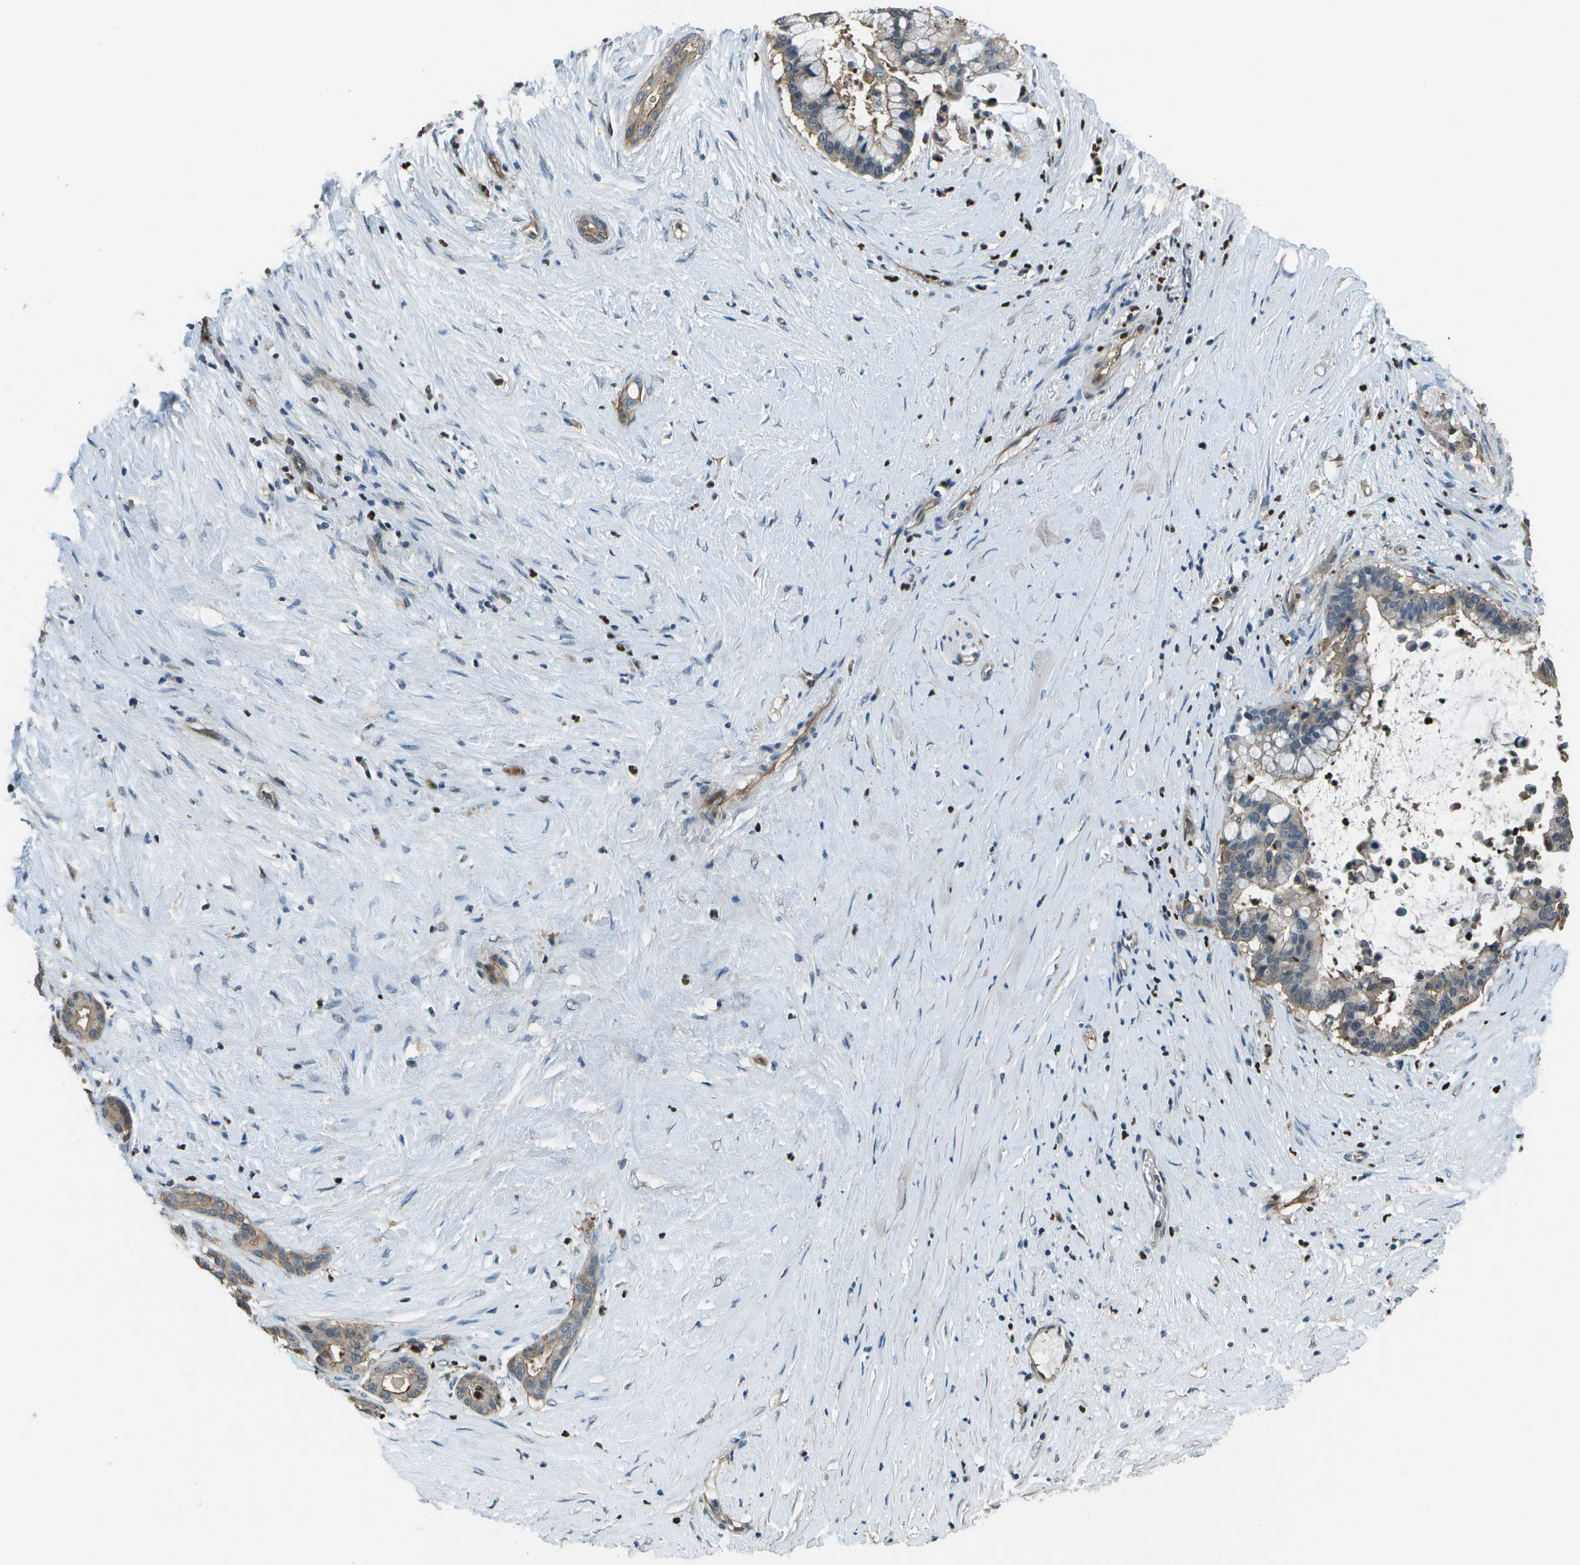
{"staining": {"intensity": "weak", "quantity": "<25%", "location": "cytoplasmic/membranous"}, "tissue": "pancreatic cancer", "cell_type": "Tumor cells", "image_type": "cancer", "snomed": [{"axis": "morphology", "description": "Adenocarcinoma, NOS"}, {"axis": "topography", "description": "Pancreas"}], "caption": "IHC of human pancreatic cancer displays no staining in tumor cells.", "gene": "PDLIM1", "patient": {"sex": "male", "age": 41}}